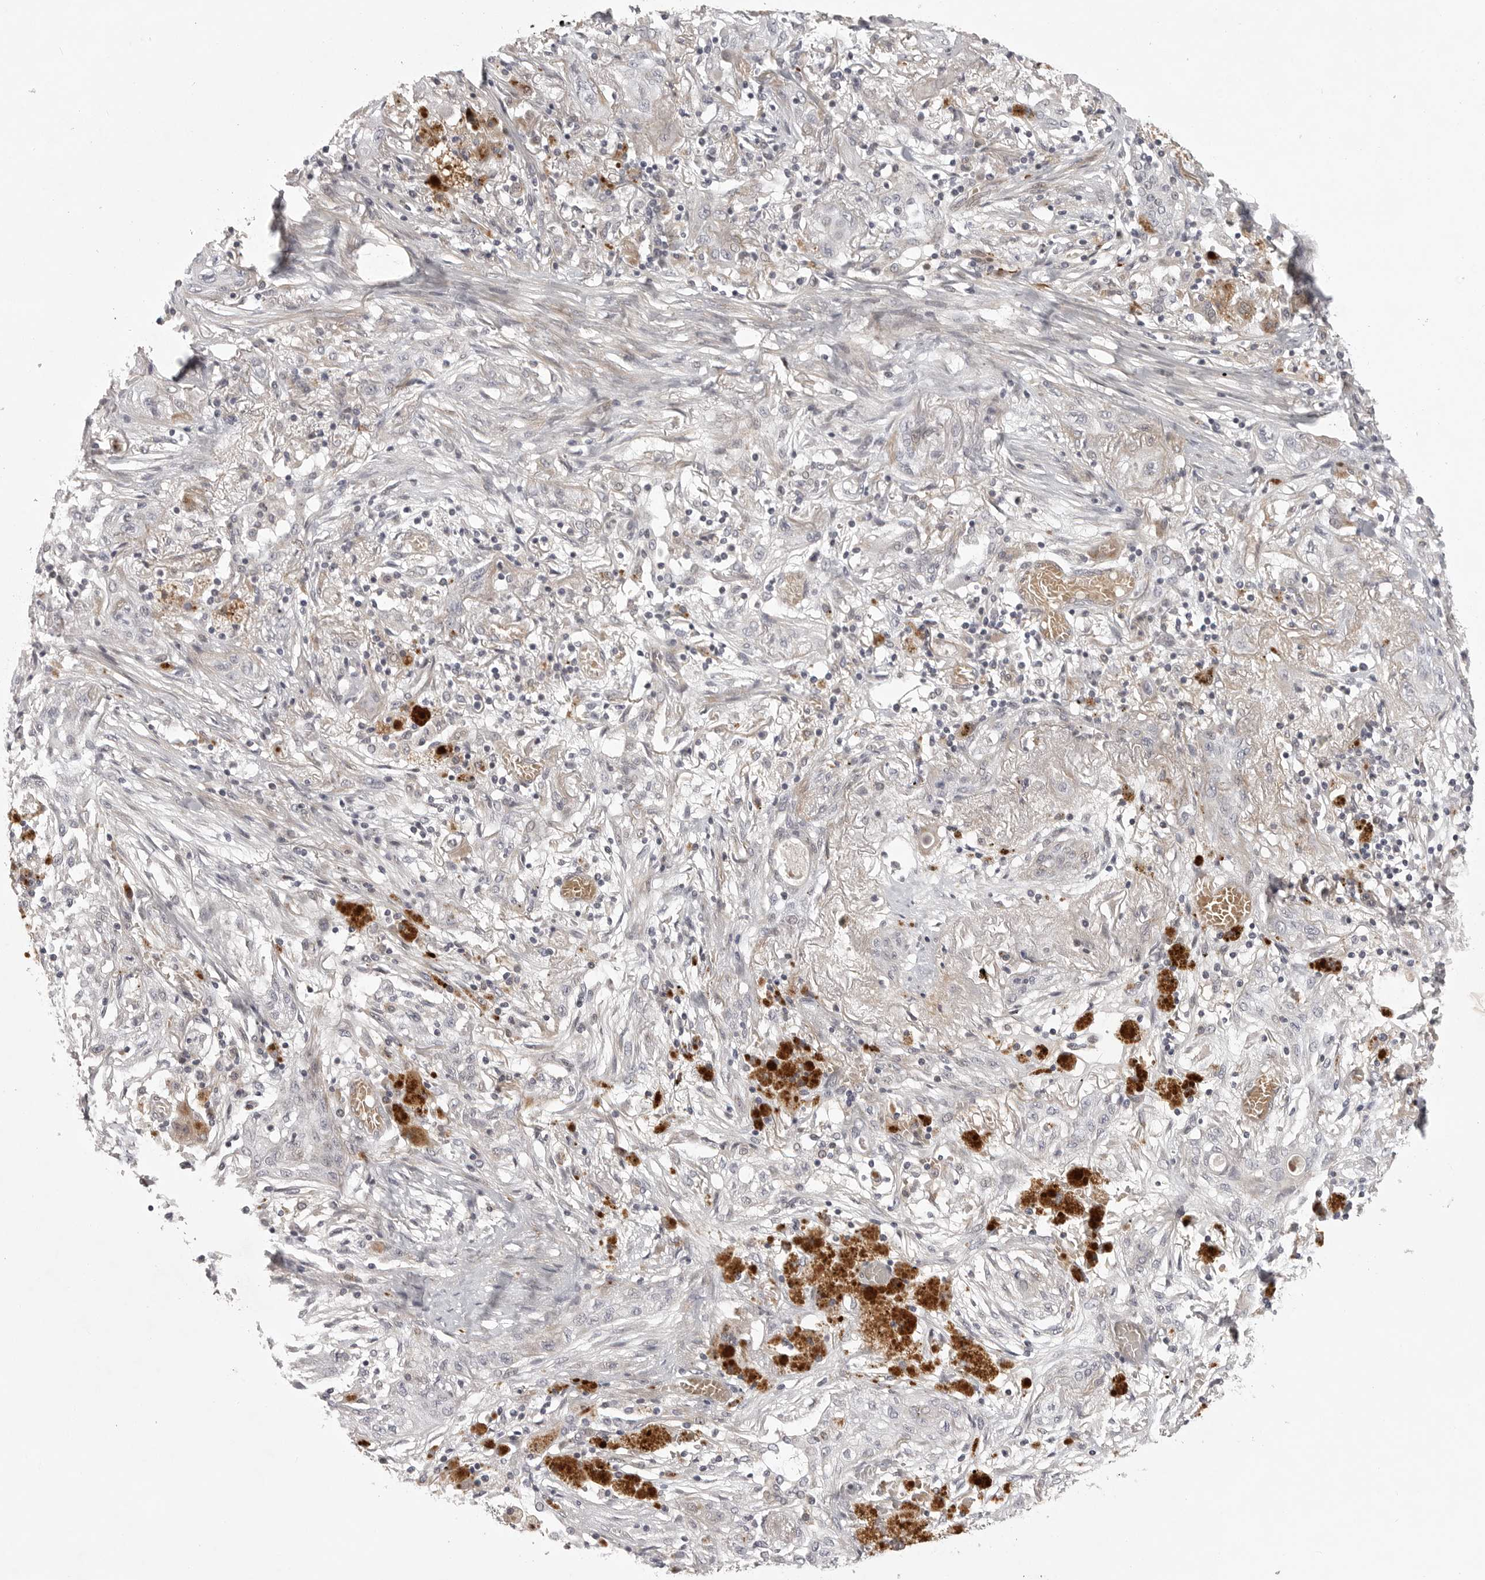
{"staining": {"intensity": "negative", "quantity": "none", "location": "none"}, "tissue": "lung cancer", "cell_type": "Tumor cells", "image_type": "cancer", "snomed": [{"axis": "morphology", "description": "Squamous cell carcinoma, NOS"}, {"axis": "topography", "description": "Lung"}], "caption": "High magnification brightfield microscopy of lung squamous cell carcinoma stained with DAB (brown) and counterstained with hematoxylin (blue): tumor cells show no significant expression.", "gene": "CD300LD", "patient": {"sex": "female", "age": 47}}